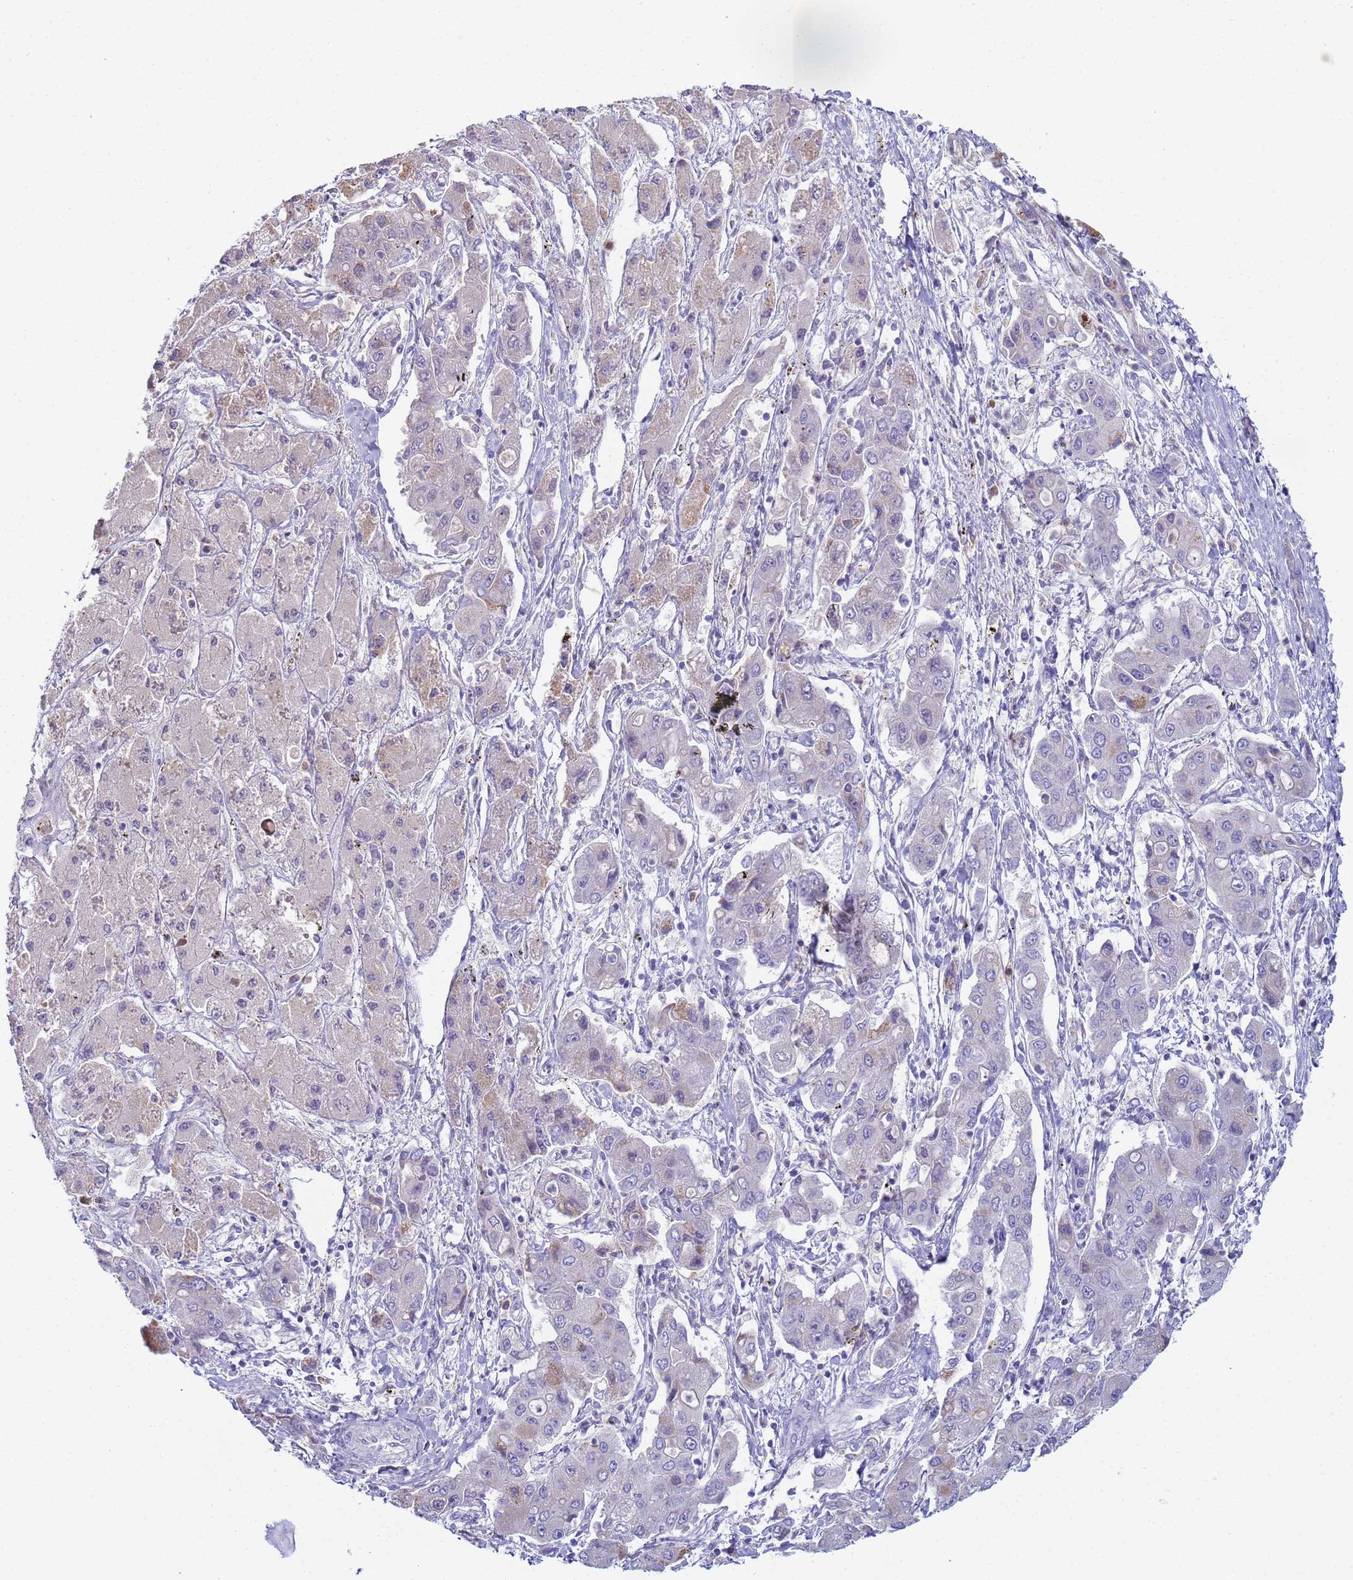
{"staining": {"intensity": "negative", "quantity": "none", "location": "none"}, "tissue": "liver cancer", "cell_type": "Tumor cells", "image_type": "cancer", "snomed": [{"axis": "morphology", "description": "Cholangiocarcinoma"}, {"axis": "topography", "description": "Liver"}], "caption": "Histopathology image shows no significant protein positivity in tumor cells of liver cancer.", "gene": "CR1", "patient": {"sex": "male", "age": 67}}